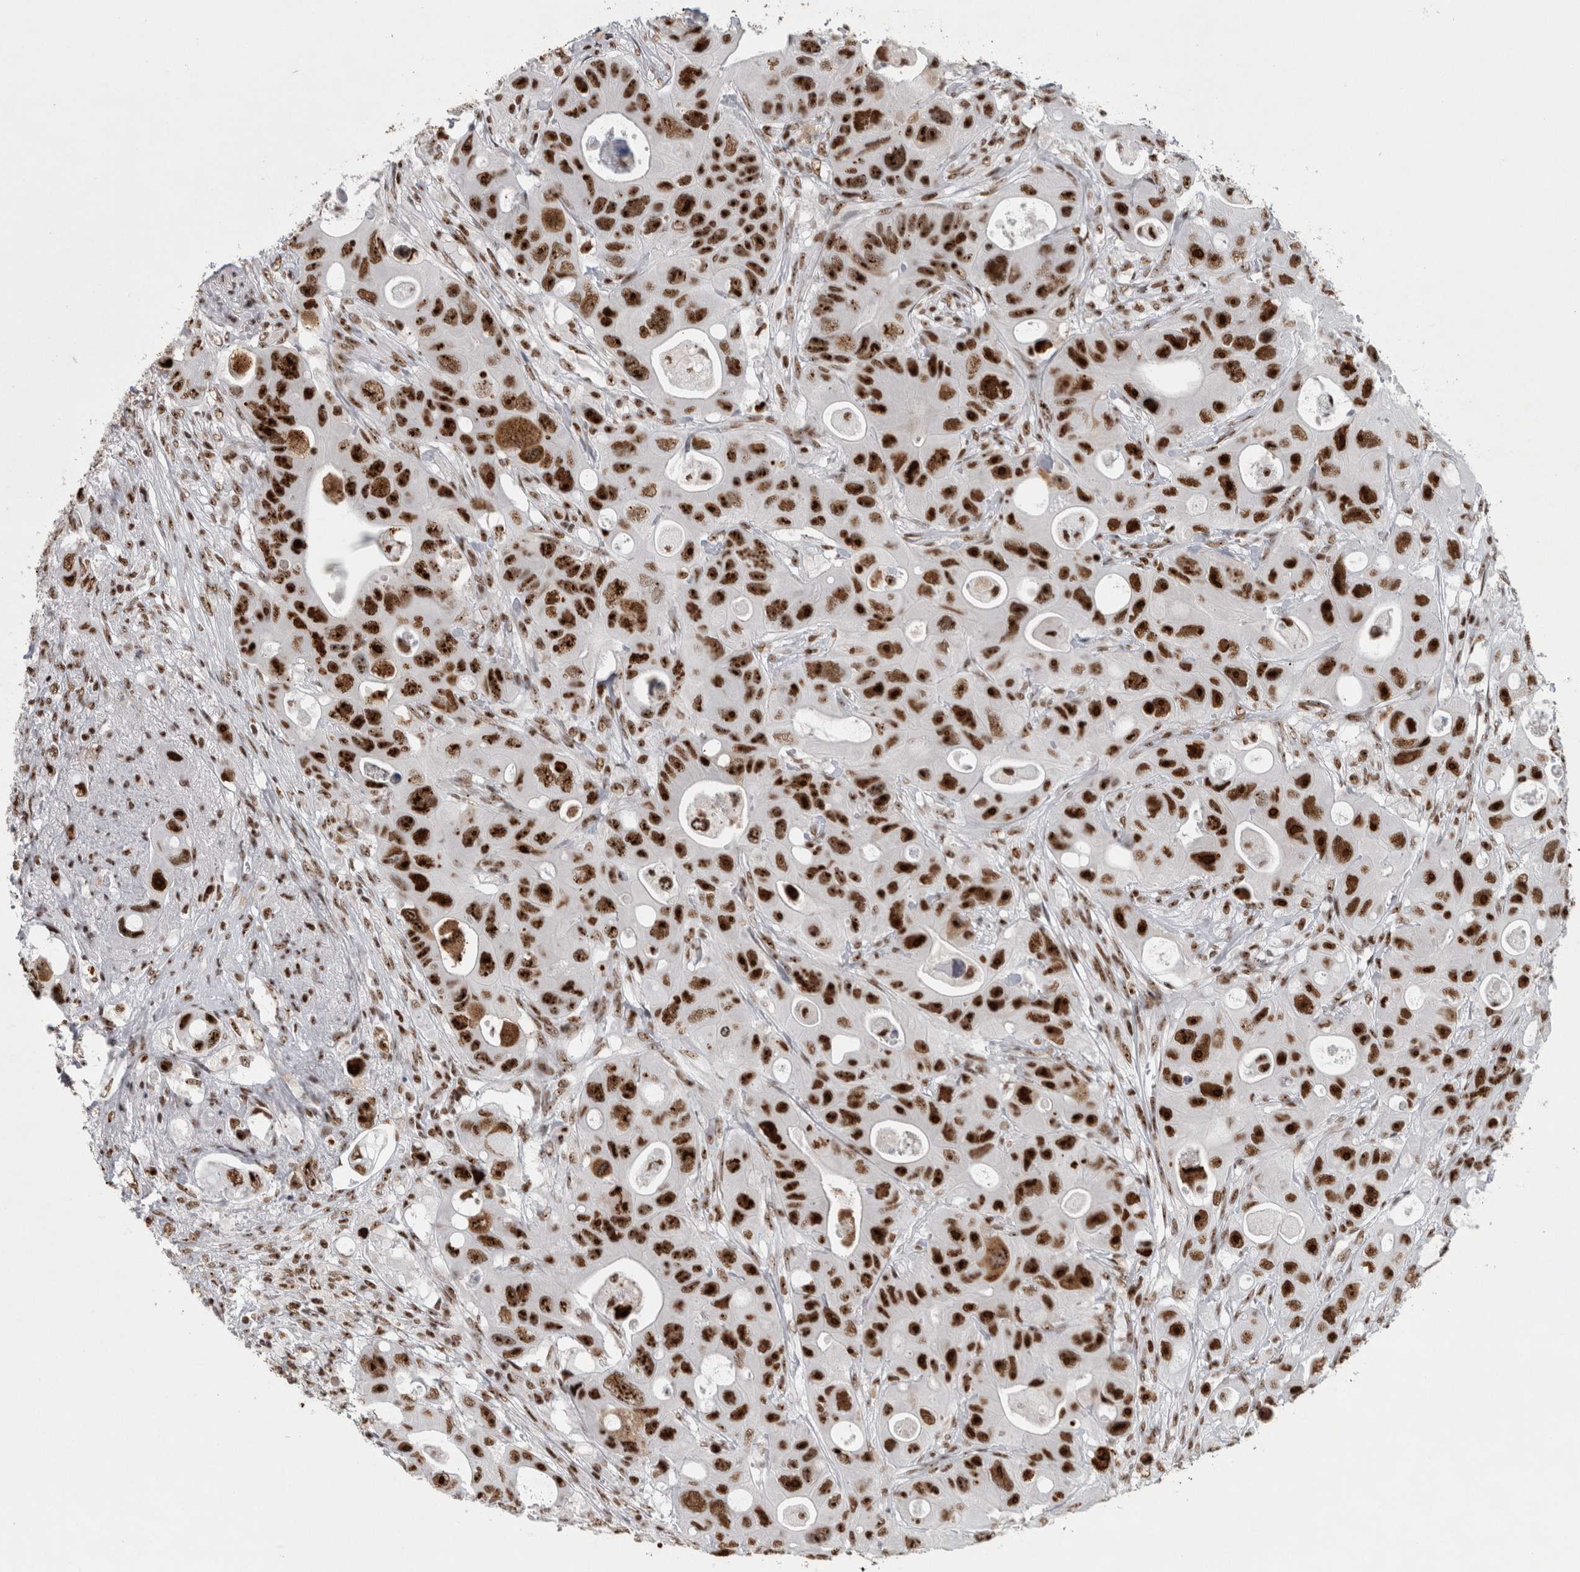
{"staining": {"intensity": "strong", "quantity": ">75%", "location": "nuclear"}, "tissue": "colorectal cancer", "cell_type": "Tumor cells", "image_type": "cancer", "snomed": [{"axis": "morphology", "description": "Adenocarcinoma, NOS"}, {"axis": "topography", "description": "Colon"}], "caption": "The image exhibits staining of adenocarcinoma (colorectal), revealing strong nuclear protein staining (brown color) within tumor cells.", "gene": "NCL", "patient": {"sex": "female", "age": 46}}